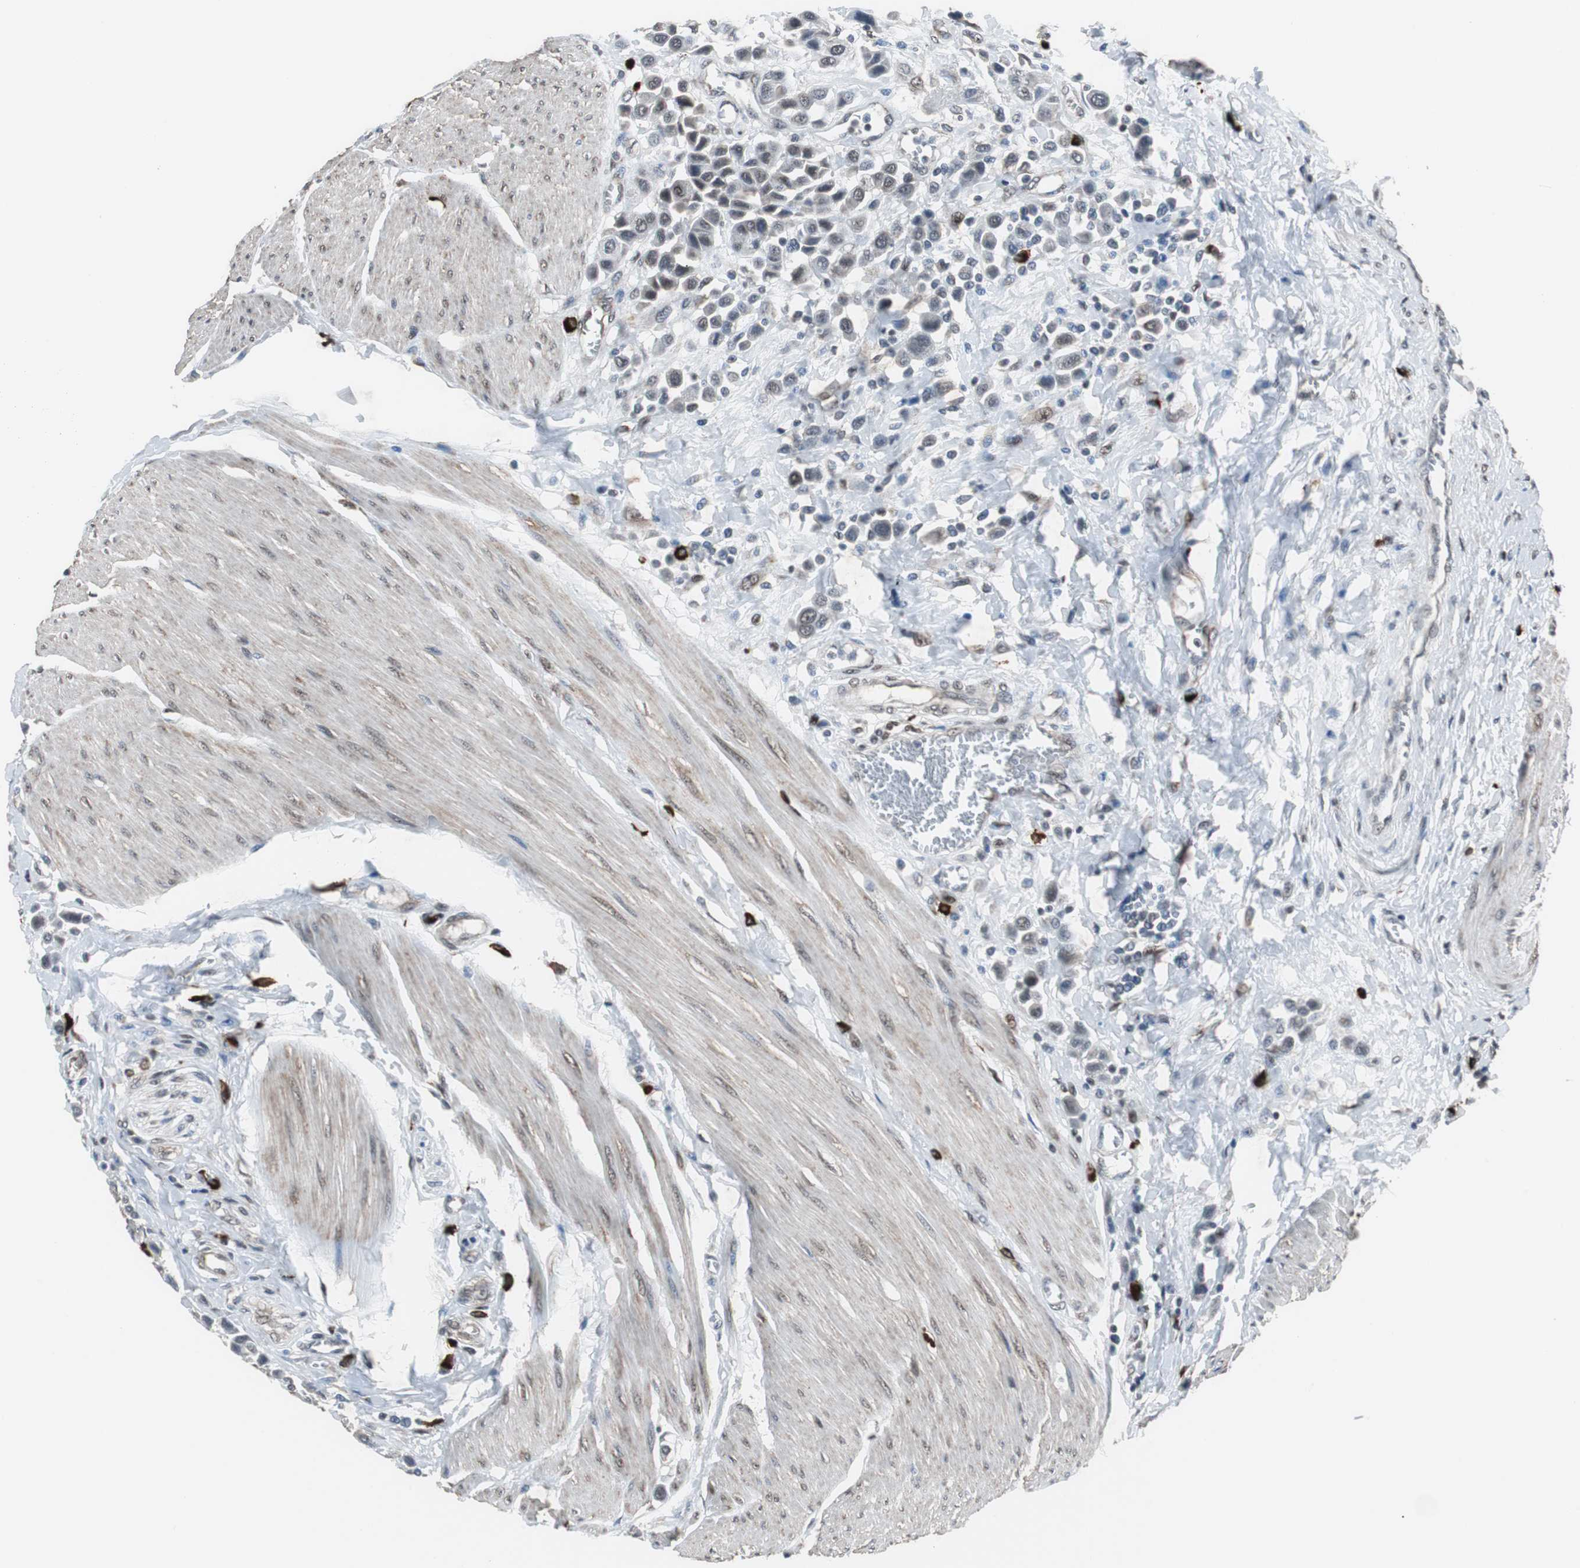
{"staining": {"intensity": "weak", "quantity": ">75%", "location": "nuclear"}, "tissue": "urothelial cancer", "cell_type": "Tumor cells", "image_type": "cancer", "snomed": [{"axis": "morphology", "description": "Urothelial carcinoma, High grade"}, {"axis": "topography", "description": "Urinary bladder"}], "caption": "High-grade urothelial carcinoma was stained to show a protein in brown. There is low levels of weak nuclear staining in approximately >75% of tumor cells.", "gene": "ZHX2", "patient": {"sex": "male", "age": 50}}